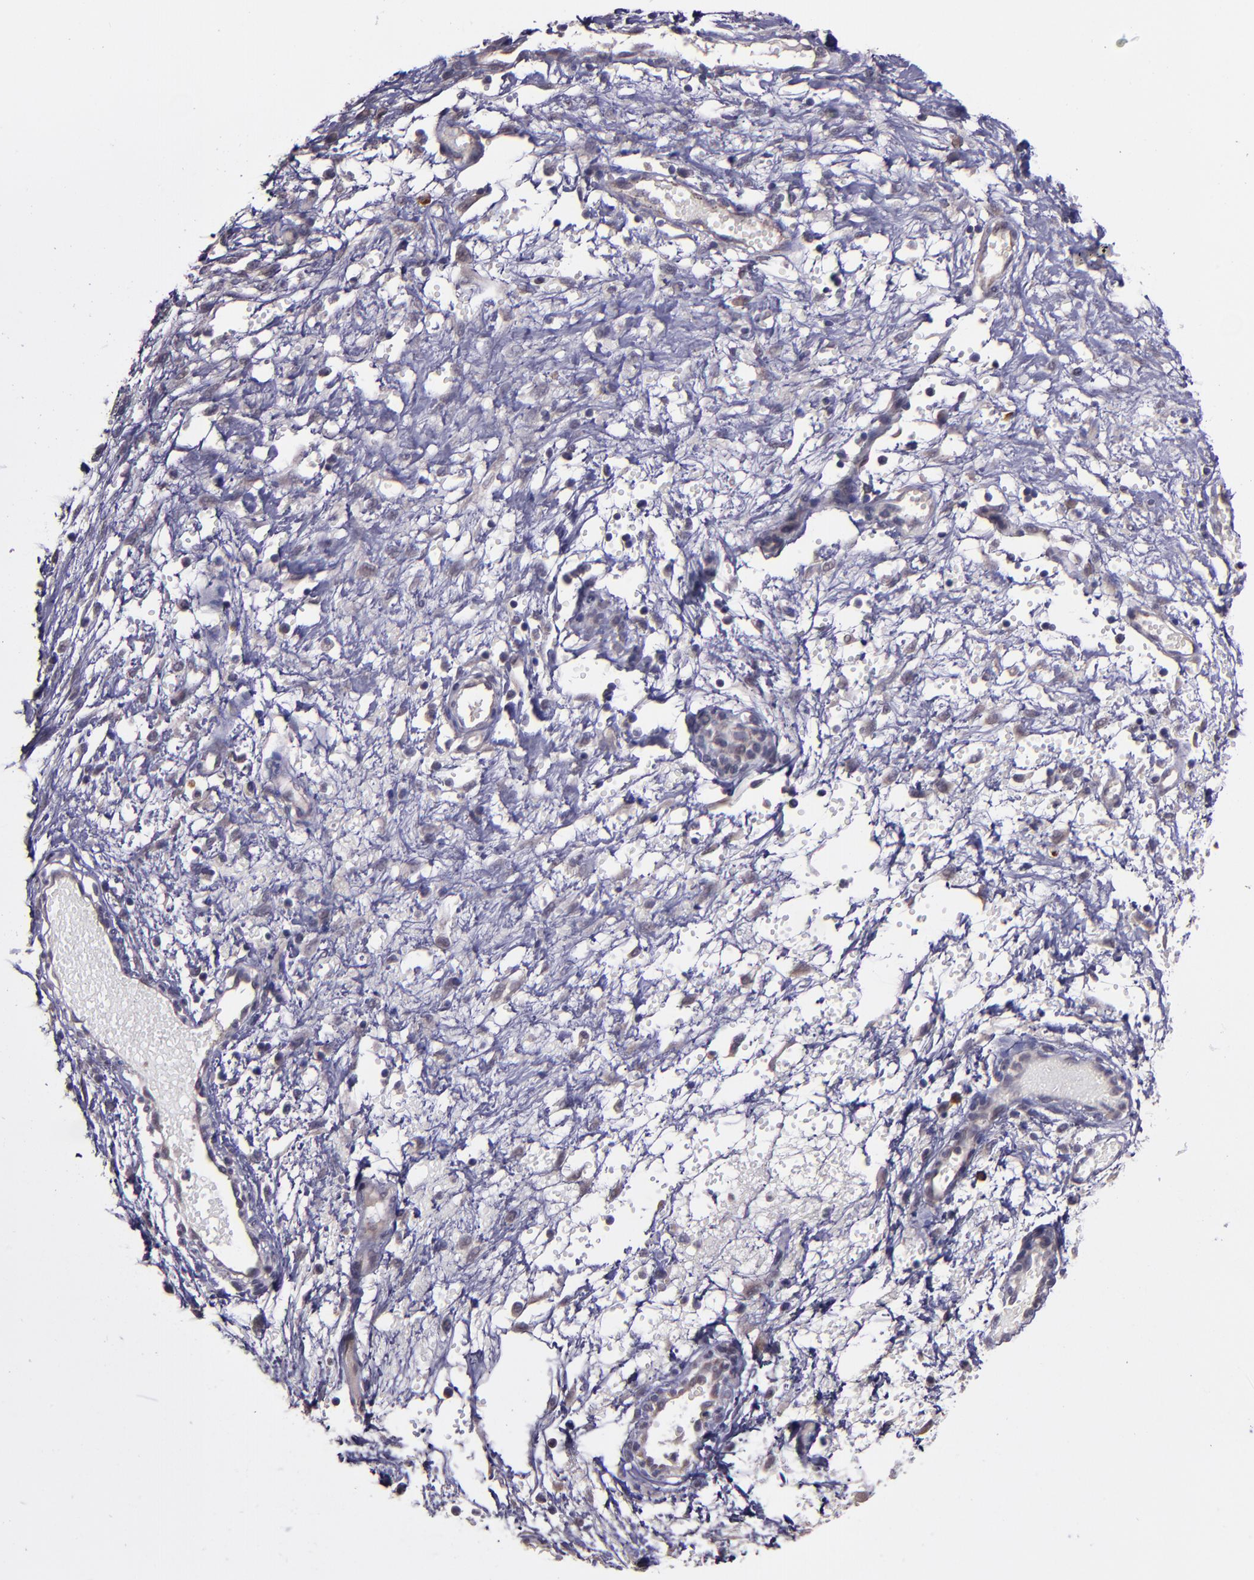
{"staining": {"intensity": "weak", "quantity": ">75%", "location": "cytoplasmic/membranous"}, "tissue": "ovarian cancer", "cell_type": "Tumor cells", "image_type": "cancer", "snomed": [{"axis": "morphology", "description": "Carcinoma, endometroid"}, {"axis": "topography", "description": "Ovary"}], "caption": "The image reveals immunohistochemical staining of ovarian cancer (endometroid carcinoma). There is weak cytoplasmic/membranous positivity is seen in about >75% of tumor cells. The staining was performed using DAB, with brown indicating positive protein expression. Nuclei are stained blue with hematoxylin.", "gene": "TAF7L", "patient": {"sex": "female", "age": 42}}